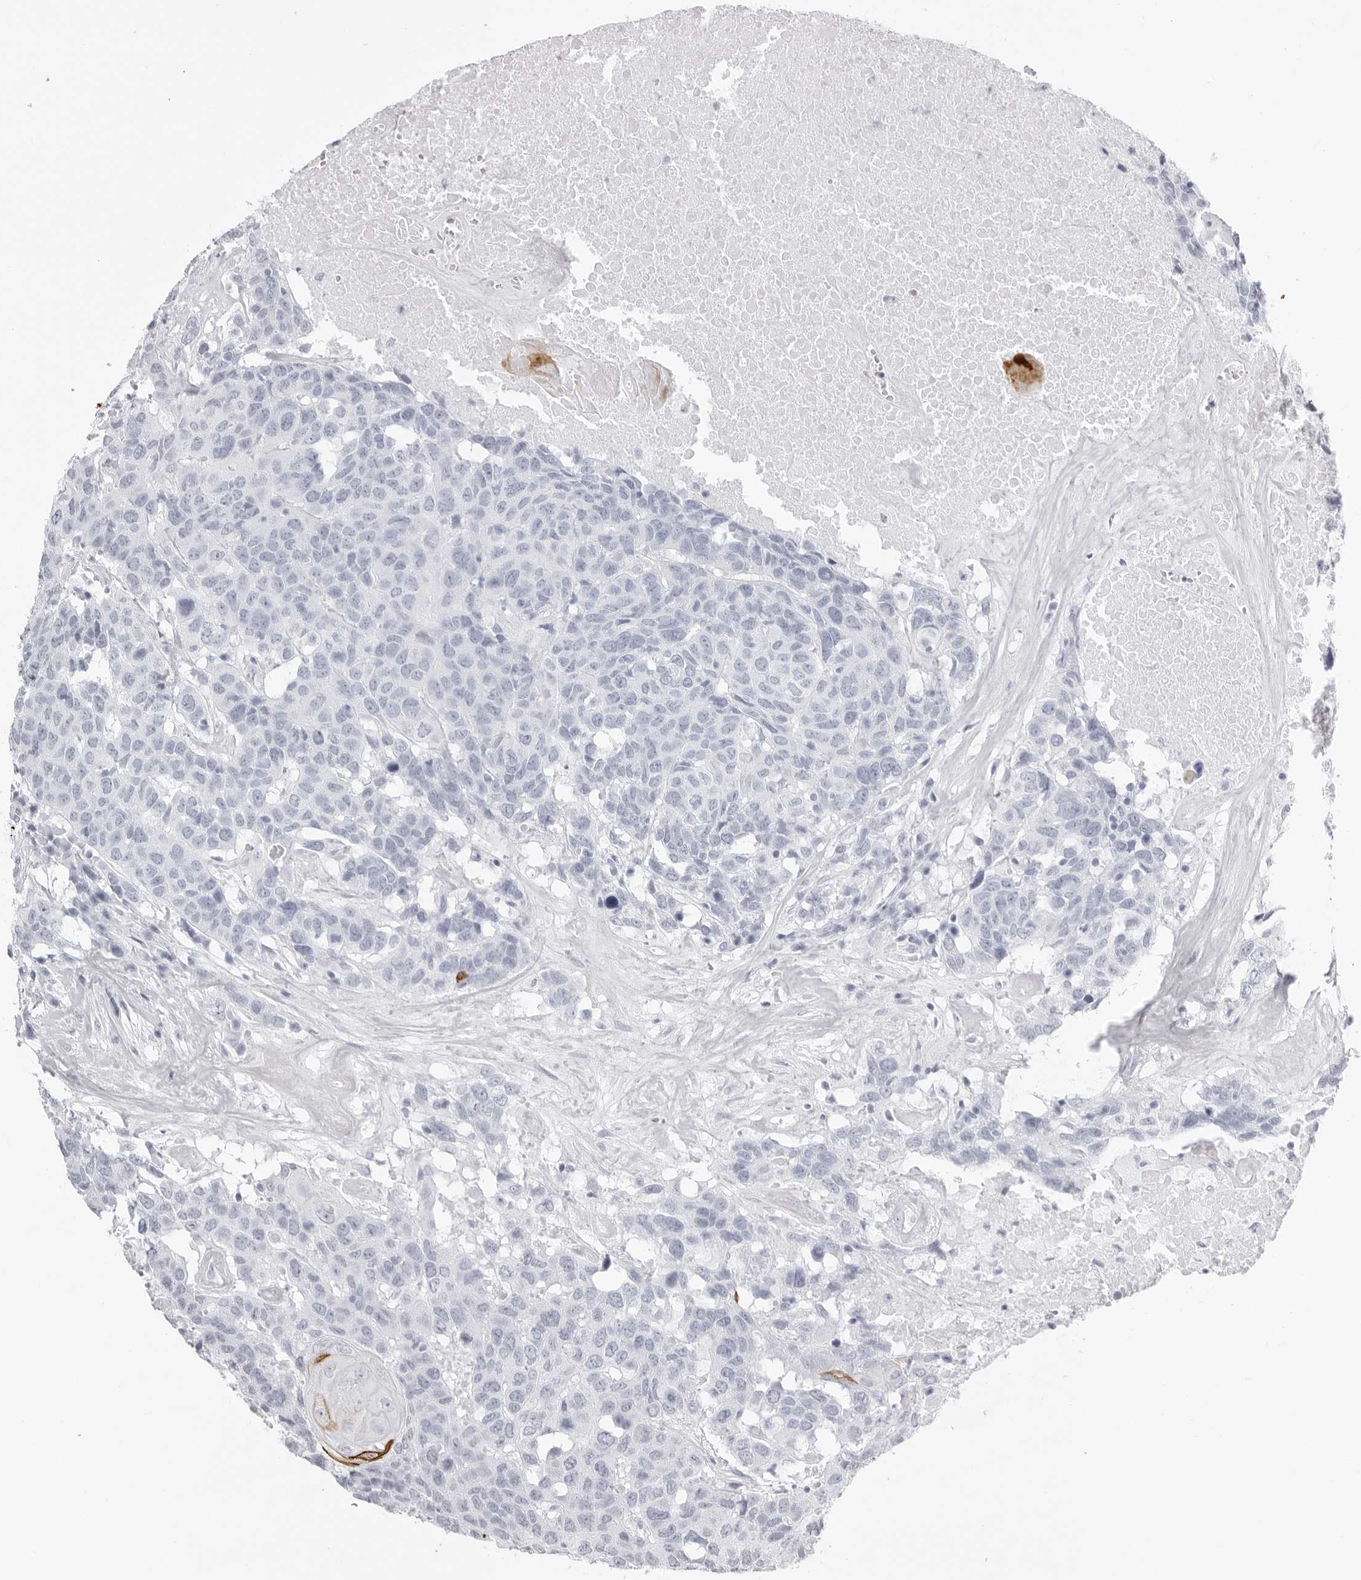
{"staining": {"intensity": "negative", "quantity": "none", "location": "none"}, "tissue": "head and neck cancer", "cell_type": "Tumor cells", "image_type": "cancer", "snomed": [{"axis": "morphology", "description": "Squamous cell carcinoma, NOS"}, {"axis": "topography", "description": "Head-Neck"}], "caption": "Immunohistochemistry photomicrograph of head and neck squamous cell carcinoma stained for a protein (brown), which exhibits no staining in tumor cells.", "gene": "KLK9", "patient": {"sex": "male", "age": 66}}